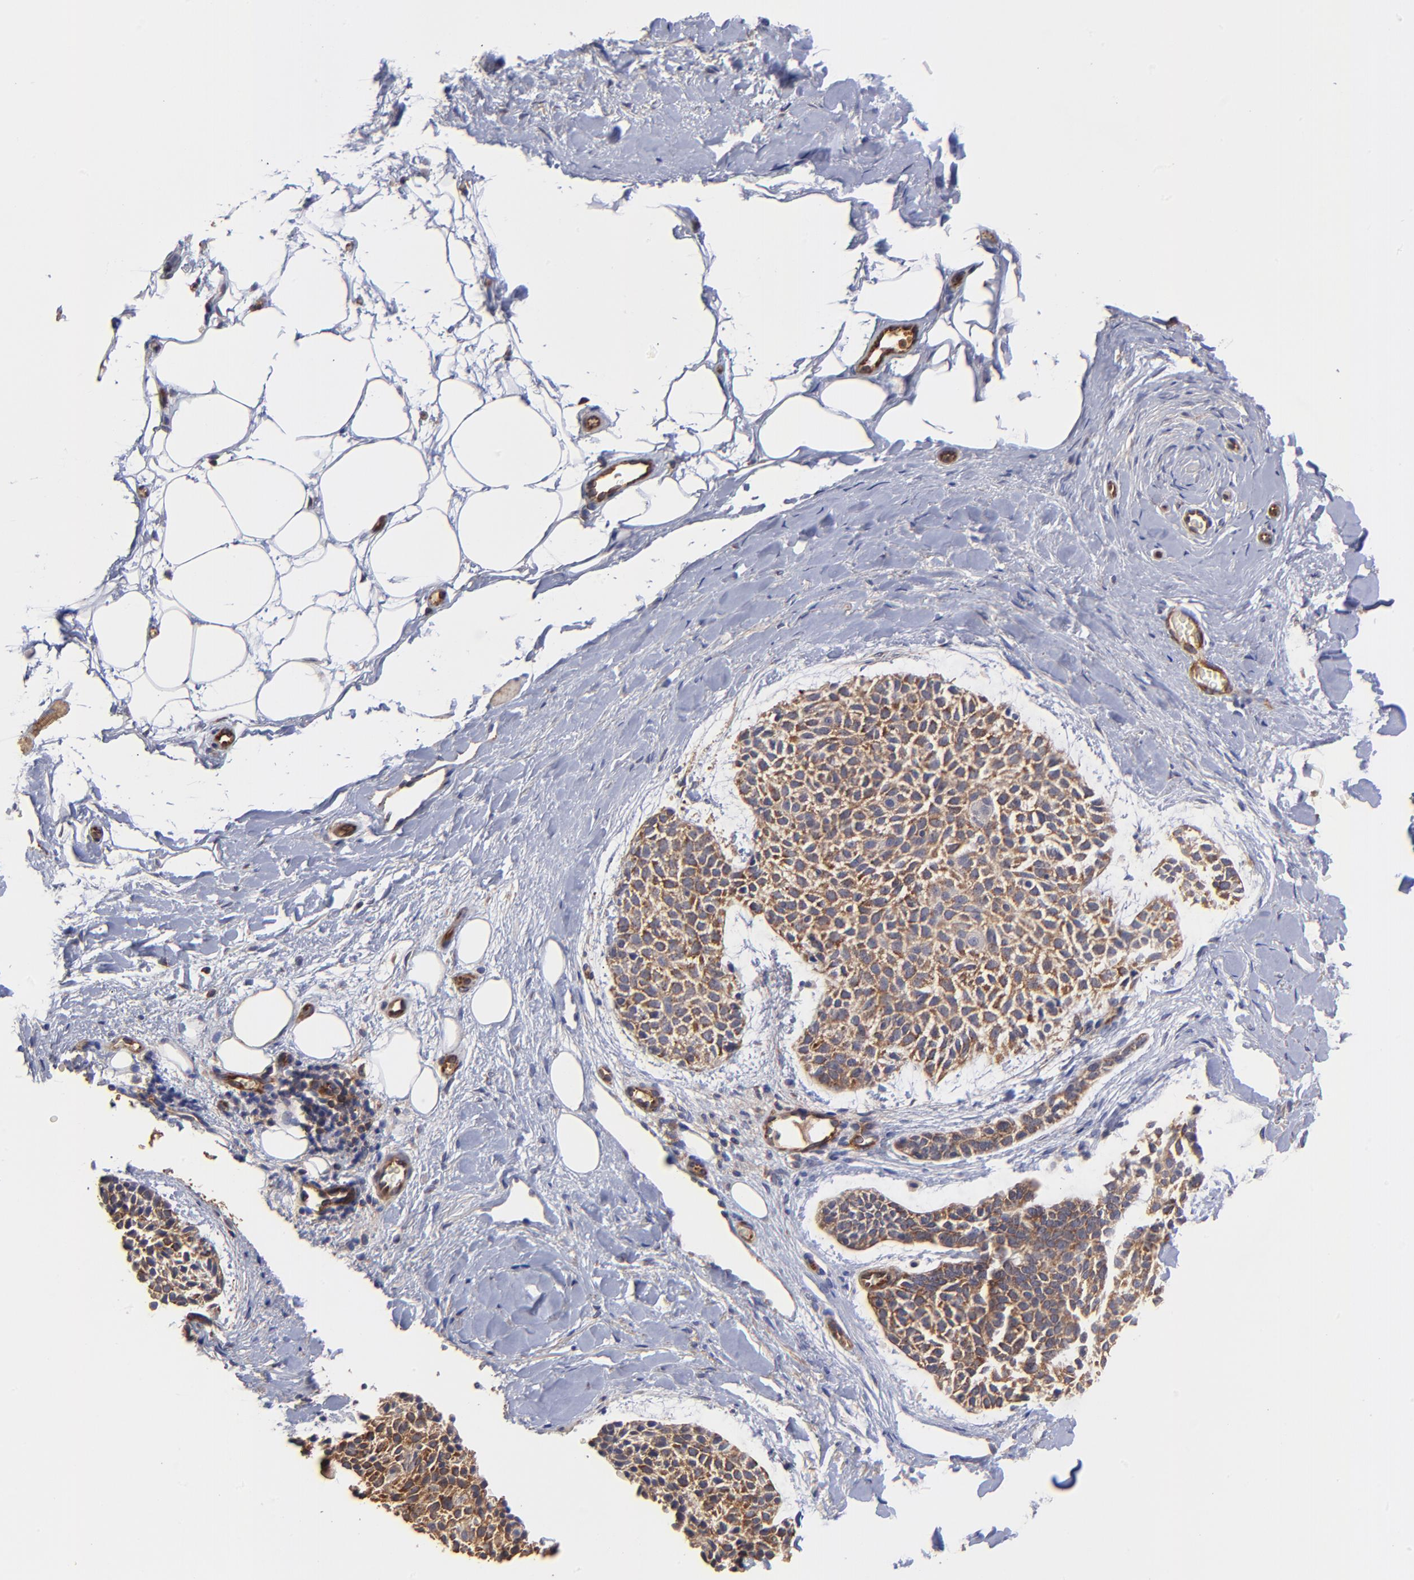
{"staining": {"intensity": "moderate", "quantity": ">75%", "location": "cytoplasmic/membranous"}, "tissue": "skin cancer", "cell_type": "Tumor cells", "image_type": "cancer", "snomed": [{"axis": "morphology", "description": "Normal tissue, NOS"}, {"axis": "morphology", "description": "Basal cell carcinoma"}, {"axis": "topography", "description": "Skin"}], "caption": "IHC of human basal cell carcinoma (skin) exhibits medium levels of moderate cytoplasmic/membranous expression in about >75% of tumor cells.", "gene": "ASB7", "patient": {"sex": "female", "age": 70}}